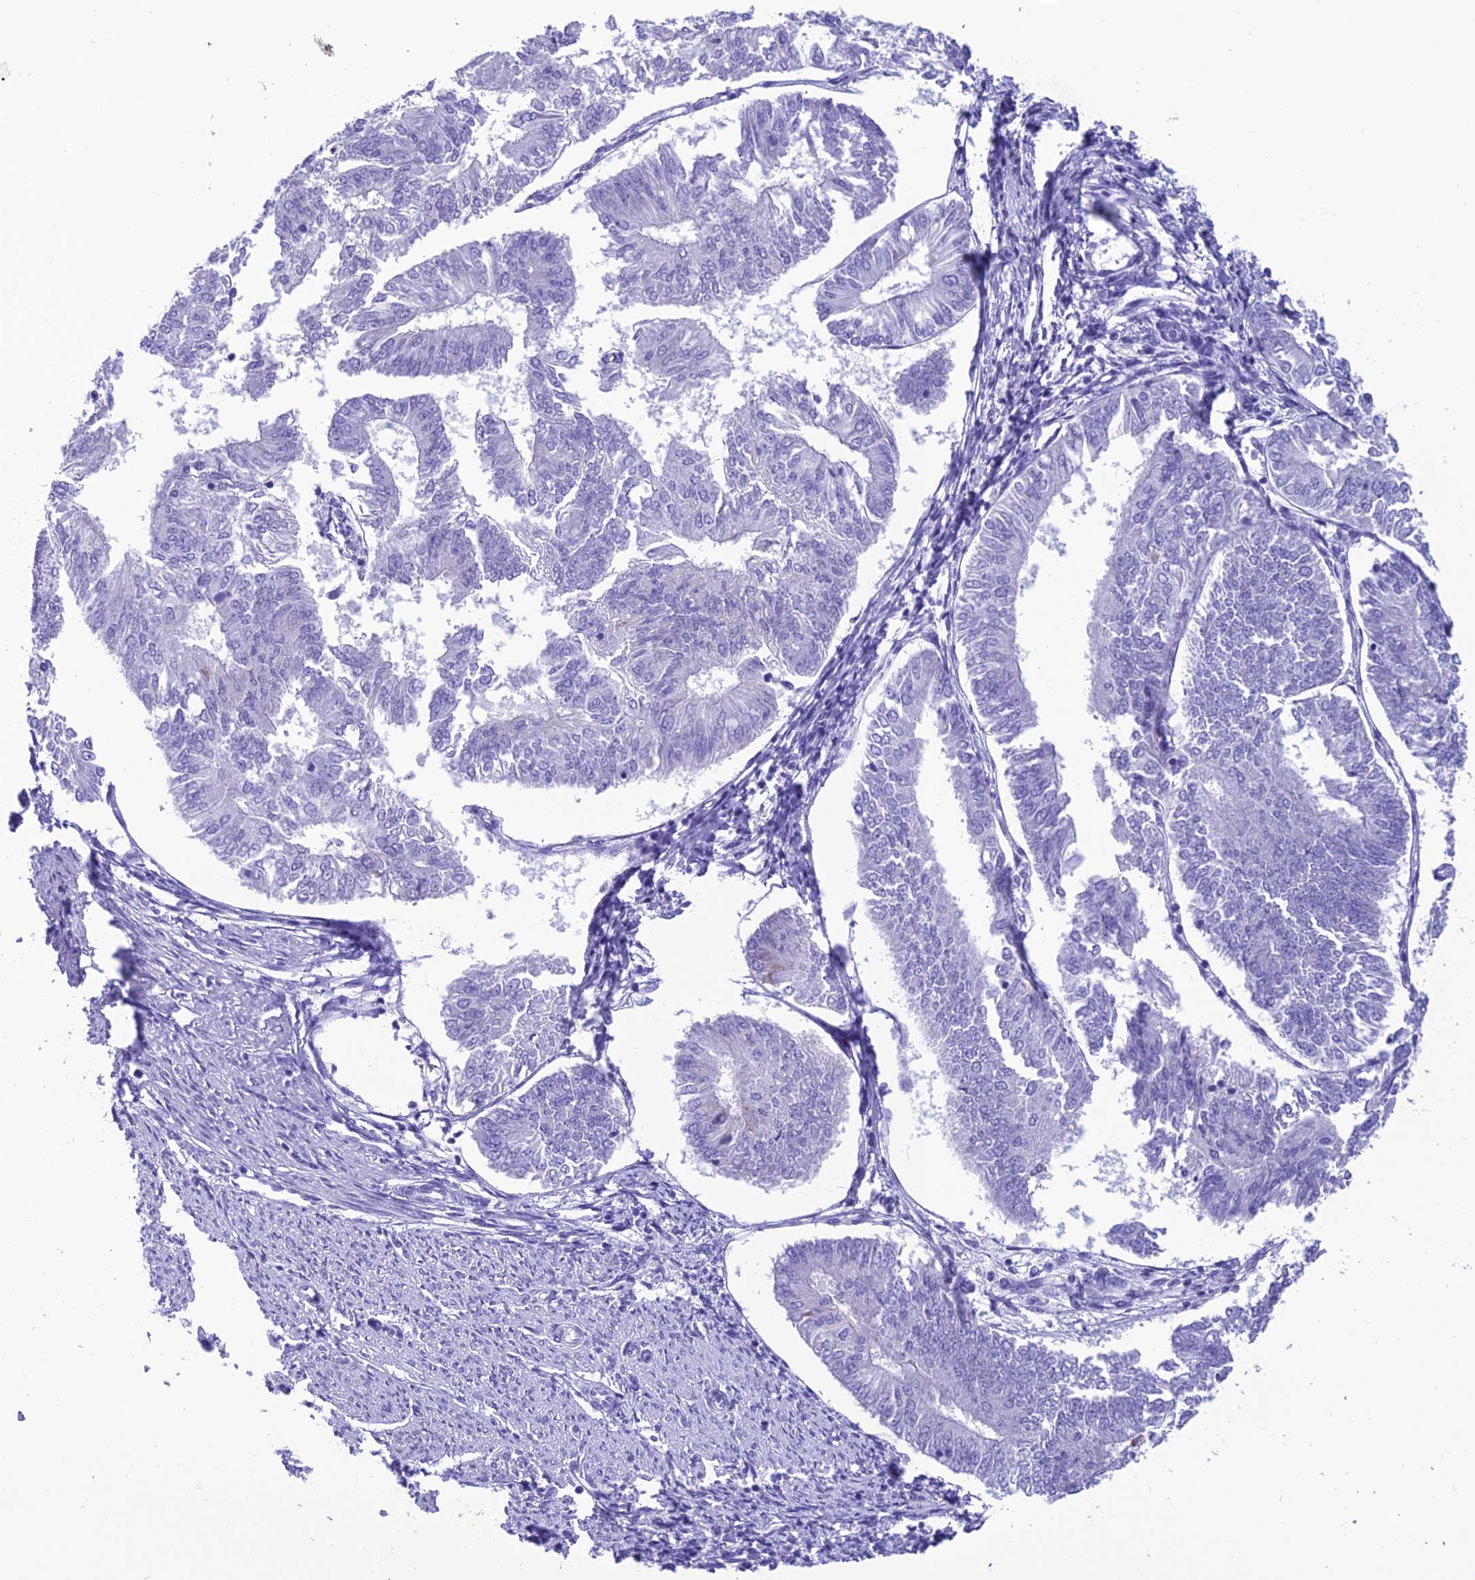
{"staining": {"intensity": "negative", "quantity": "none", "location": "none"}, "tissue": "endometrial cancer", "cell_type": "Tumor cells", "image_type": "cancer", "snomed": [{"axis": "morphology", "description": "Adenocarcinoma, NOS"}, {"axis": "topography", "description": "Endometrium"}], "caption": "Immunohistochemistry photomicrograph of human endometrial cancer stained for a protein (brown), which shows no positivity in tumor cells. The staining is performed using DAB (3,3'-diaminobenzidine) brown chromogen with nuclei counter-stained in using hematoxylin.", "gene": "TRAM1L1", "patient": {"sex": "female", "age": 58}}